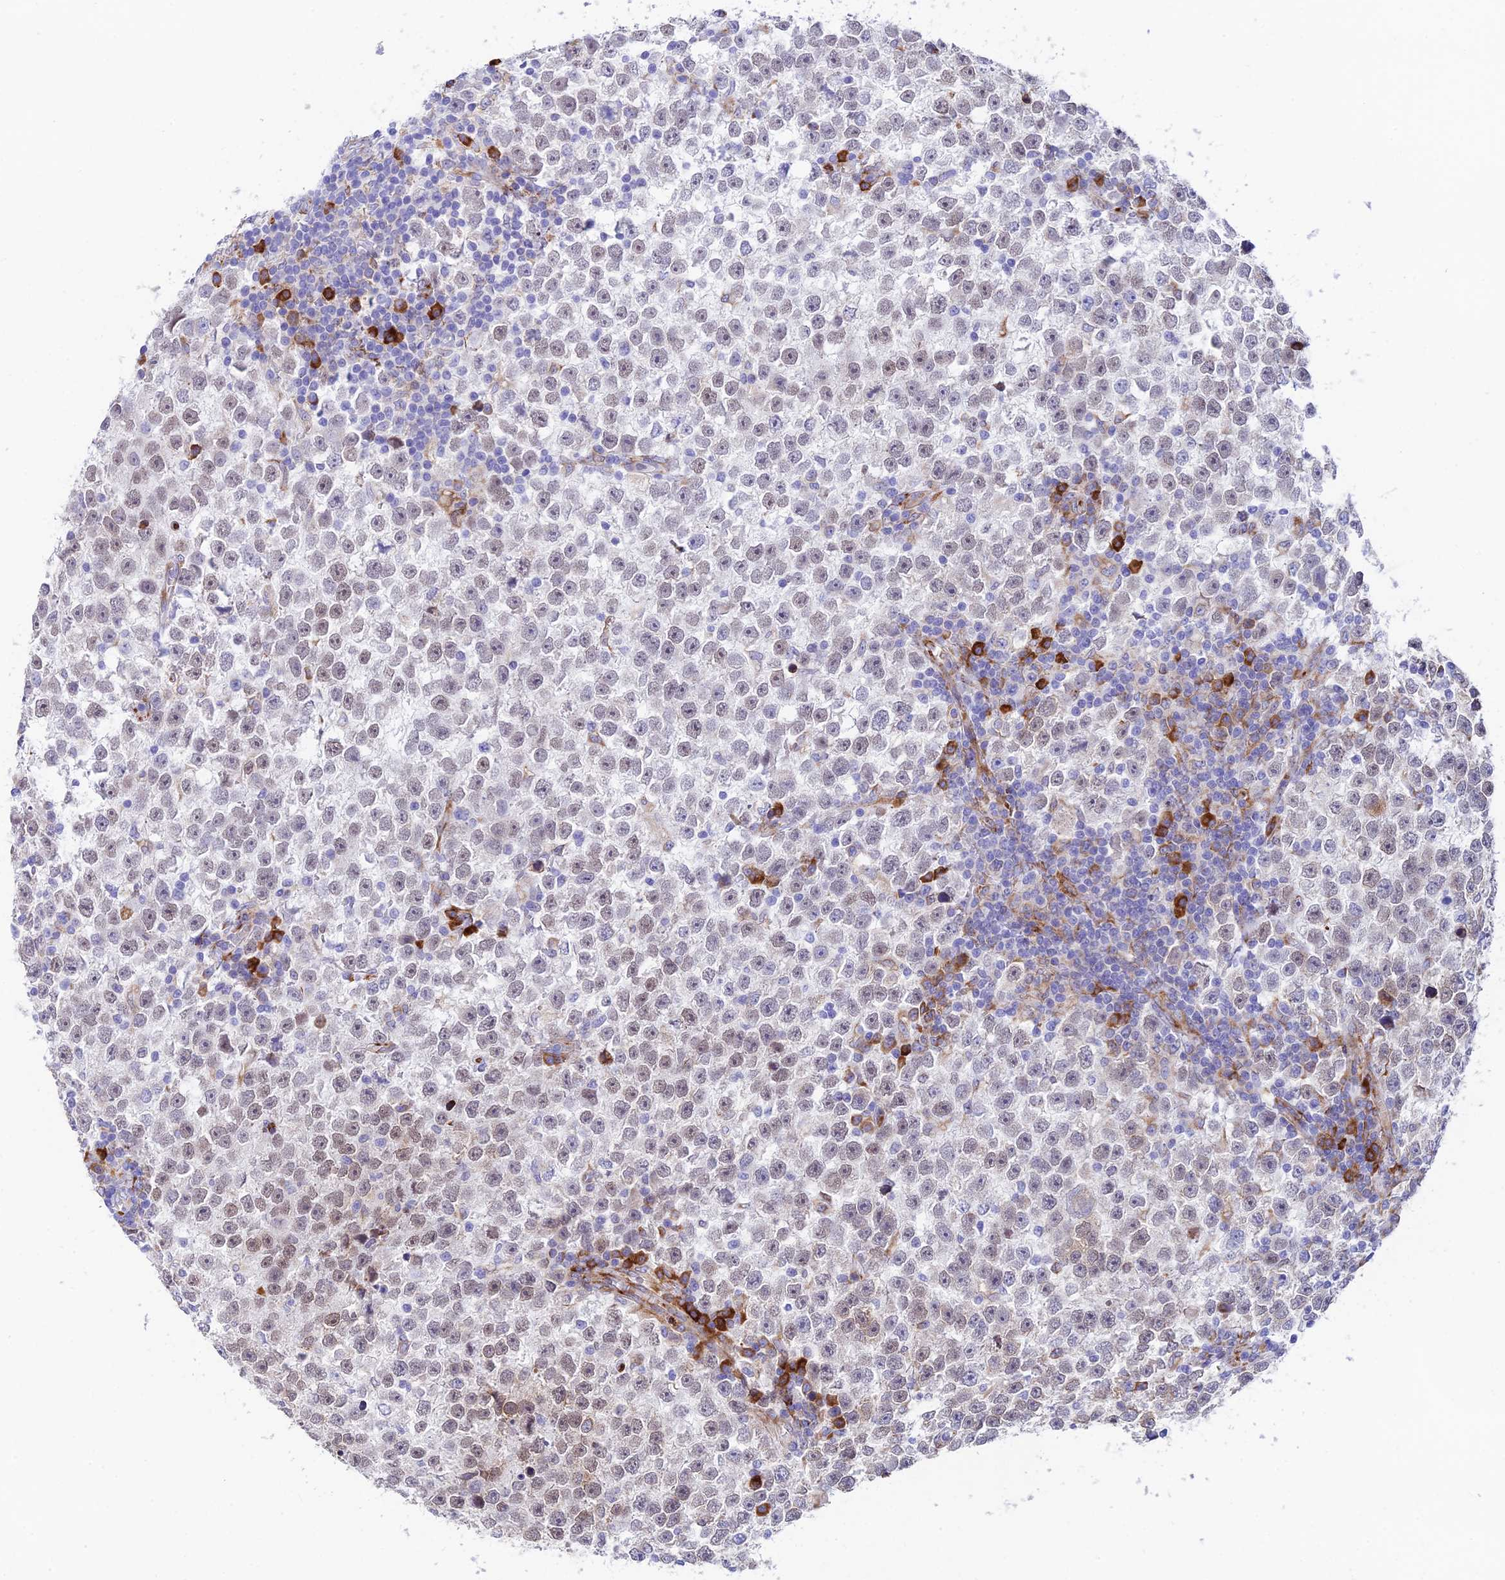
{"staining": {"intensity": "weak", "quantity": "25%-75%", "location": "nuclear"}, "tissue": "testis cancer", "cell_type": "Tumor cells", "image_type": "cancer", "snomed": [{"axis": "morphology", "description": "Normal tissue, NOS"}, {"axis": "morphology", "description": "Seminoma, NOS"}, {"axis": "topography", "description": "Testis"}], "caption": "IHC of human seminoma (testis) demonstrates low levels of weak nuclear staining in approximately 25%-75% of tumor cells. The protein of interest is stained brown, and the nuclei are stained in blue (DAB IHC with brightfield microscopy, high magnification).", "gene": "TUBGCP6", "patient": {"sex": "male", "age": 43}}